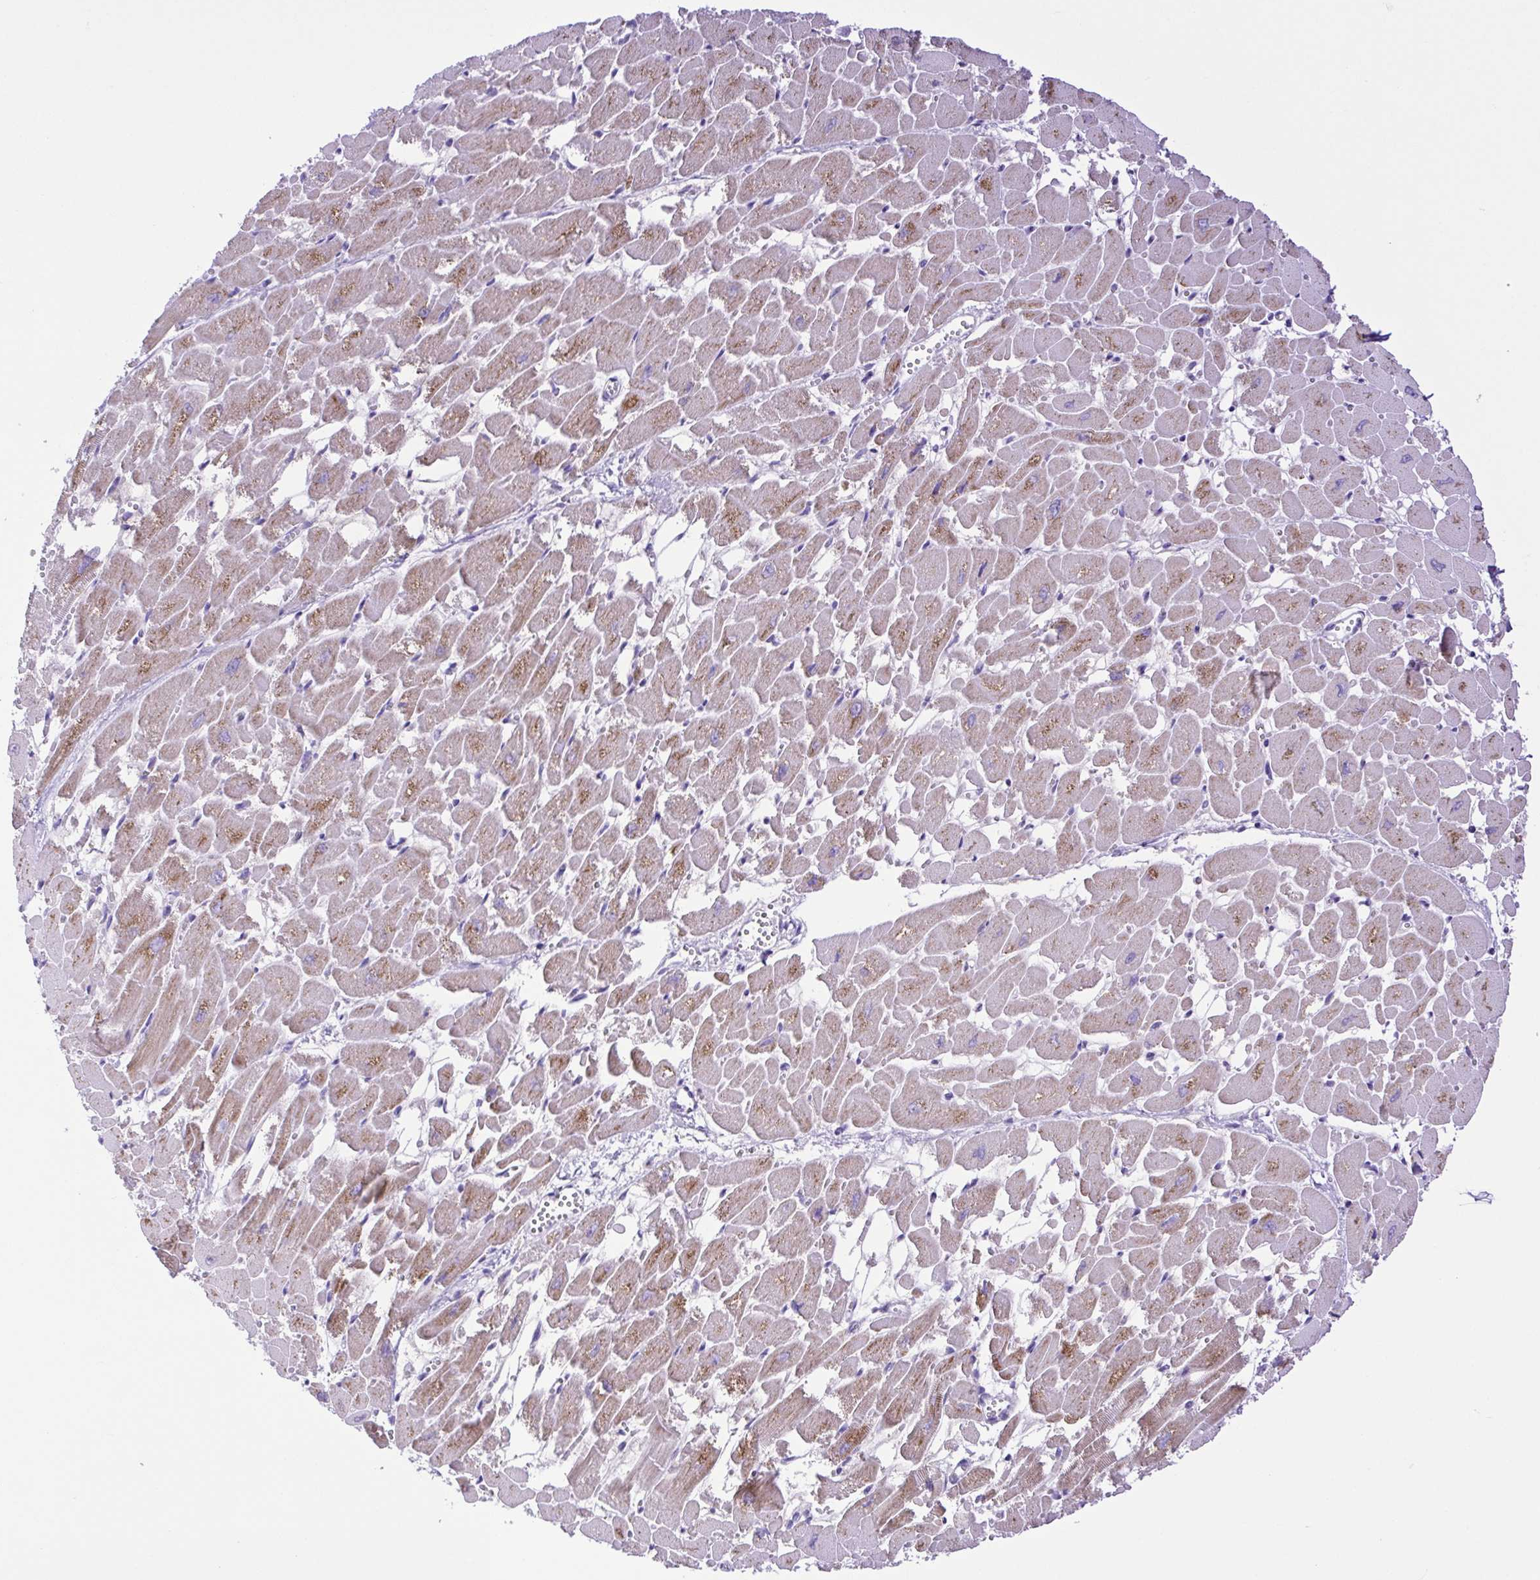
{"staining": {"intensity": "moderate", "quantity": "25%-75%", "location": "cytoplasmic/membranous"}, "tissue": "heart muscle", "cell_type": "Cardiomyocytes", "image_type": "normal", "snomed": [{"axis": "morphology", "description": "Normal tissue, NOS"}, {"axis": "topography", "description": "Heart"}], "caption": "Immunohistochemical staining of benign human heart muscle displays 25%-75% levels of moderate cytoplasmic/membranous protein expression in about 25%-75% of cardiomyocytes.", "gene": "SYT1", "patient": {"sex": "female", "age": 52}}